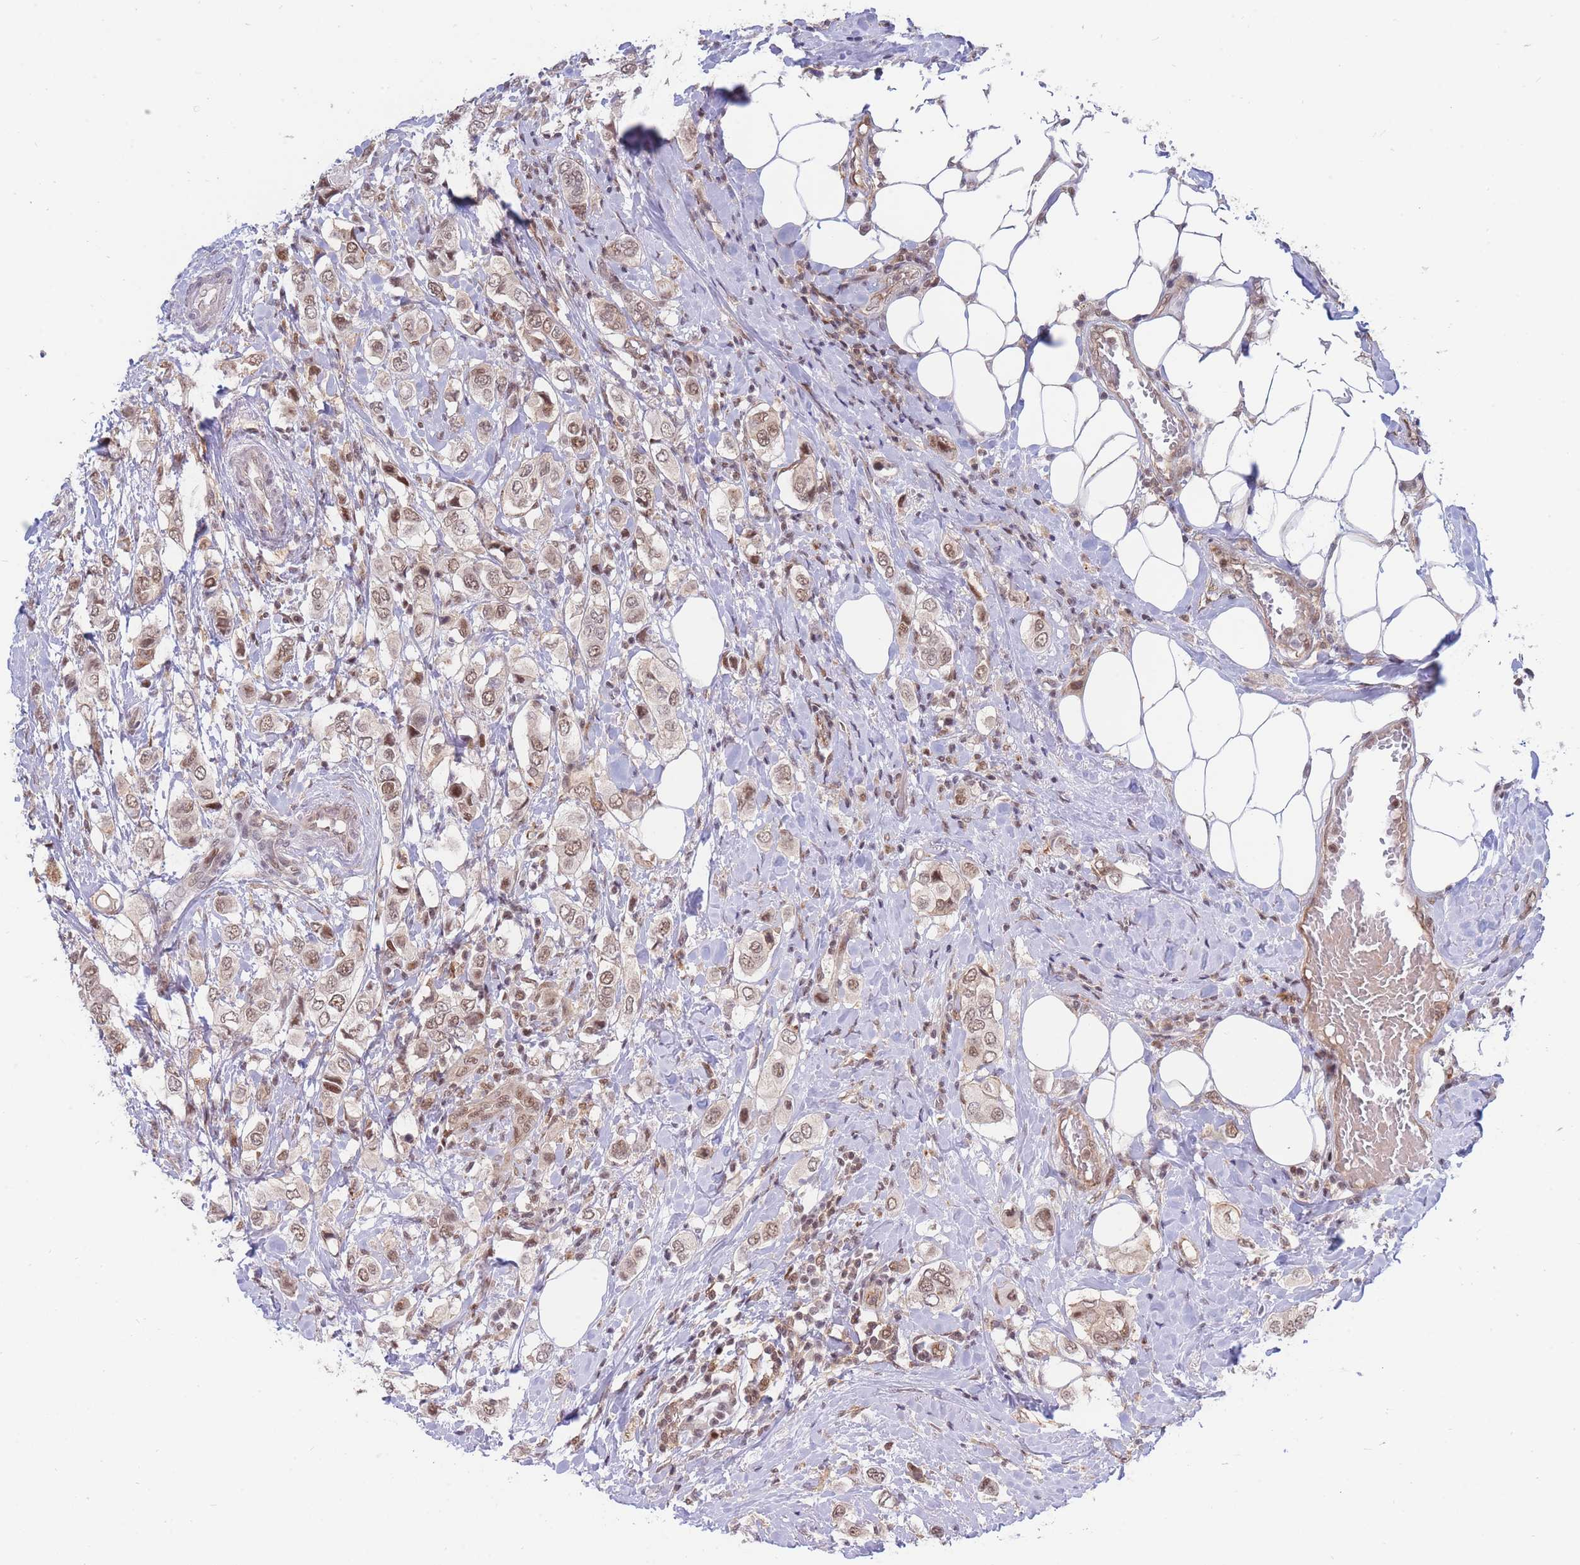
{"staining": {"intensity": "moderate", "quantity": ">75%", "location": "cytoplasmic/membranous,nuclear"}, "tissue": "breast cancer", "cell_type": "Tumor cells", "image_type": "cancer", "snomed": [{"axis": "morphology", "description": "Lobular carcinoma"}, {"axis": "topography", "description": "Breast"}], "caption": "The micrograph reveals immunohistochemical staining of breast cancer (lobular carcinoma). There is moderate cytoplasmic/membranous and nuclear staining is seen in about >75% of tumor cells.", "gene": "BOD1L1", "patient": {"sex": "female", "age": 51}}